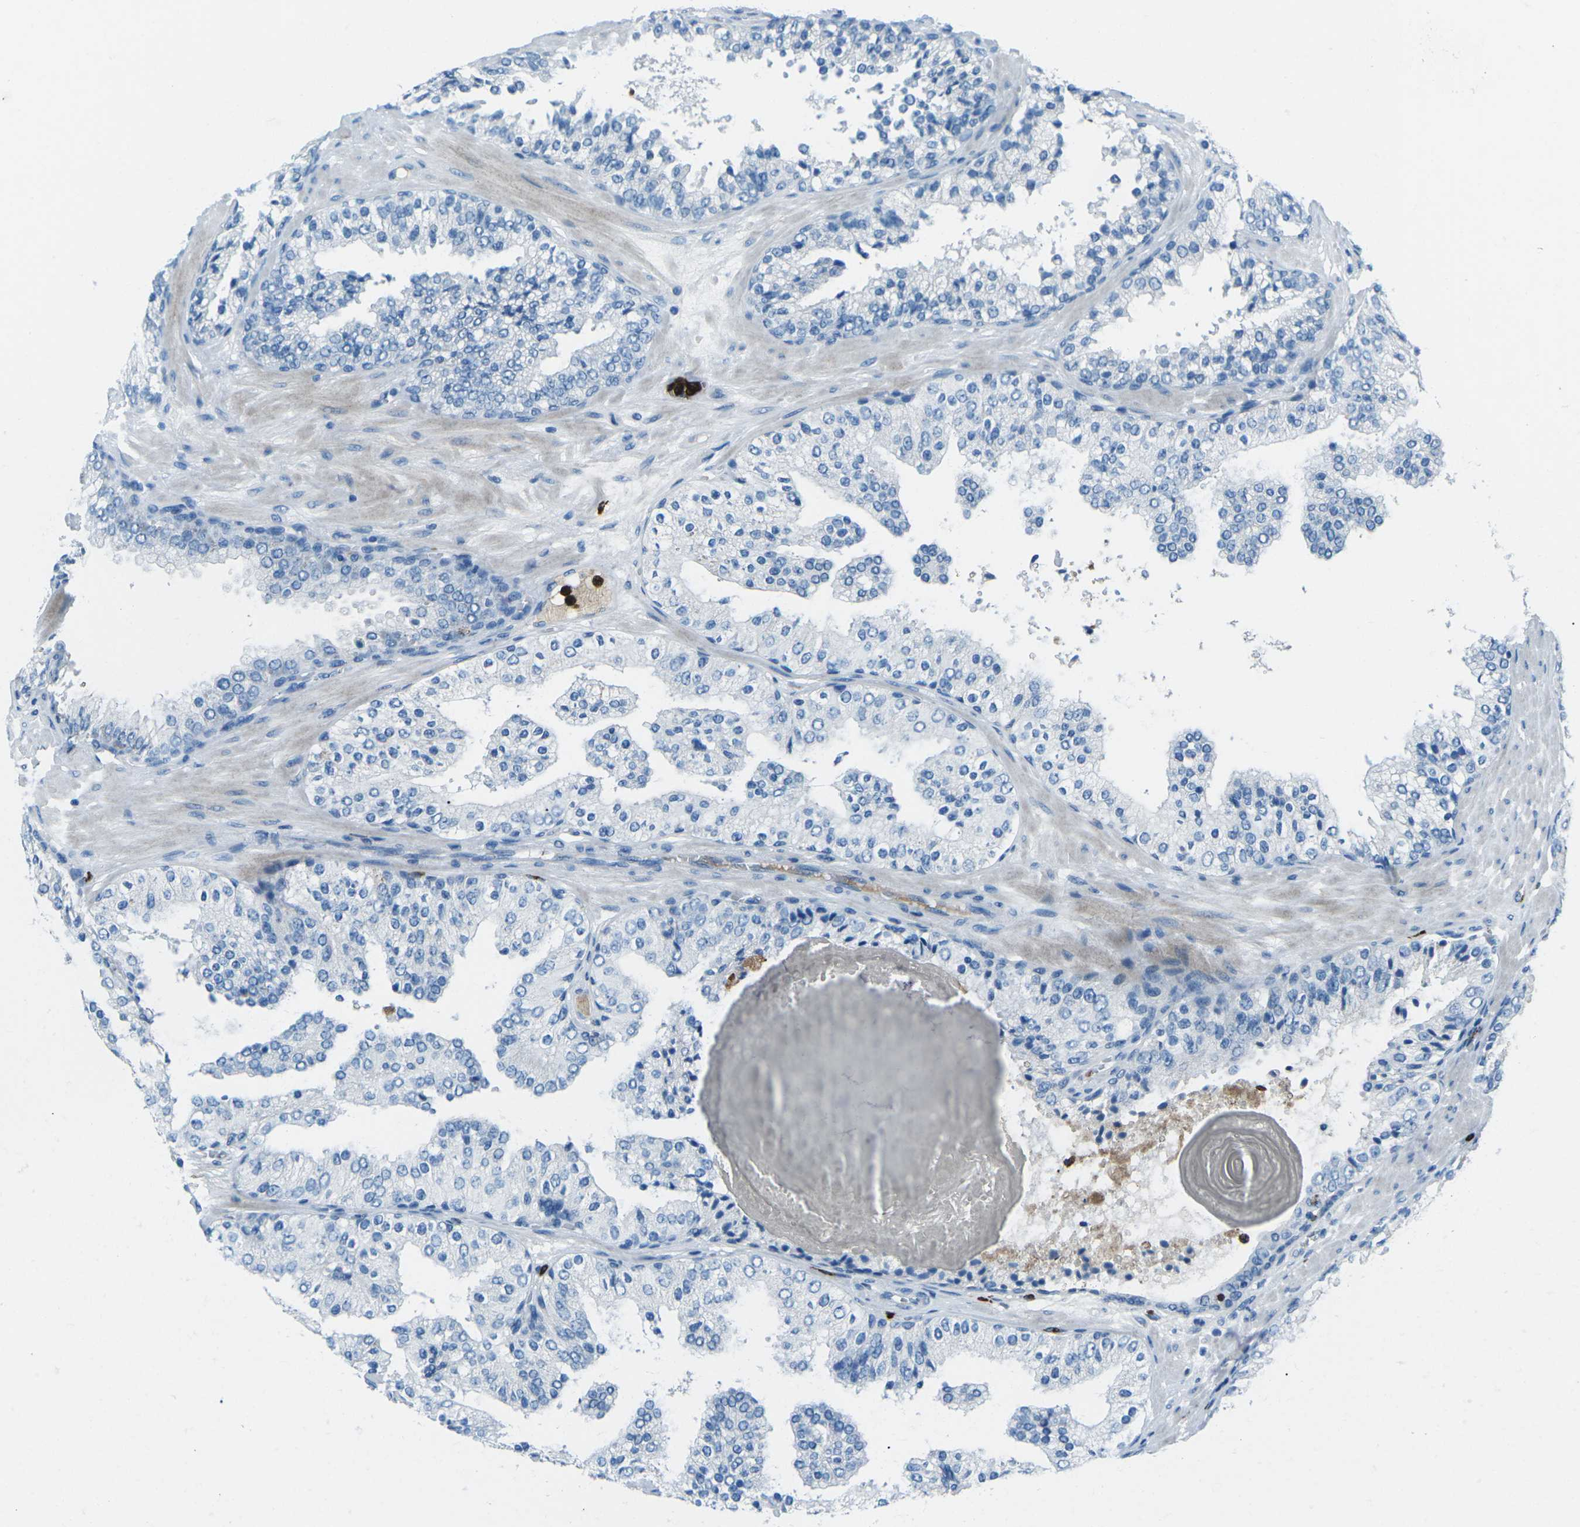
{"staining": {"intensity": "negative", "quantity": "none", "location": "none"}, "tissue": "prostate cancer", "cell_type": "Tumor cells", "image_type": "cancer", "snomed": [{"axis": "morphology", "description": "Adenocarcinoma, High grade"}, {"axis": "topography", "description": "Prostate"}], "caption": "Tumor cells show no significant positivity in prostate high-grade adenocarcinoma.", "gene": "FCN1", "patient": {"sex": "male", "age": 65}}